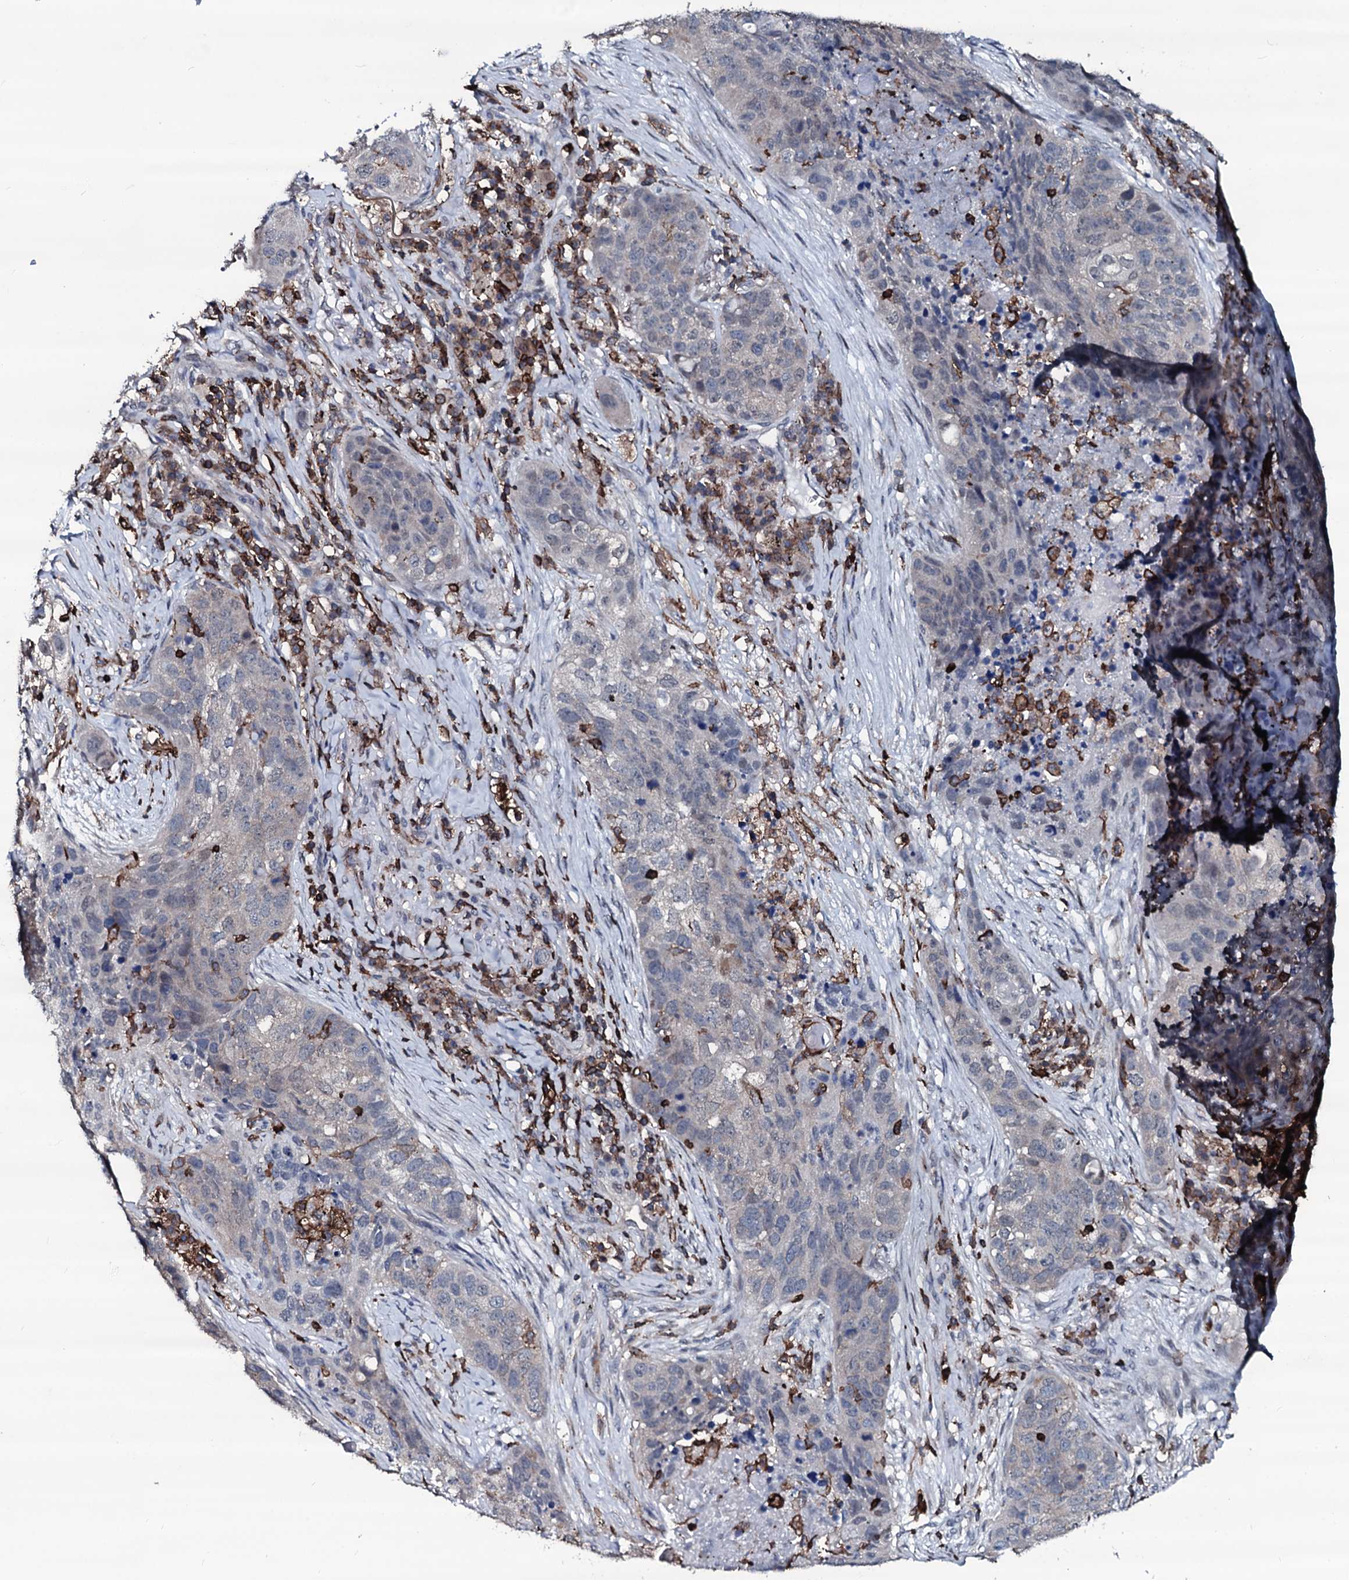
{"staining": {"intensity": "negative", "quantity": "none", "location": "none"}, "tissue": "lung cancer", "cell_type": "Tumor cells", "image_type": "cancer", "snomed": [{"axis": "morphology", "description": "Squamous cell carcinoma, NOS"}, {"axis": "topography", "description": "Lung"}], "caption": "A histopathology image of squamous cell carcinoma (lung) stained for a protein demonstrates no brown staining in tumor cells. (Brightfield microscopy of DAB (3,3'-diaminobenzidine) immunohistochemistry (IHC) at high magnification).", "gene": "OGFOD2", "patient": {"sex": "female", "age": 63}}